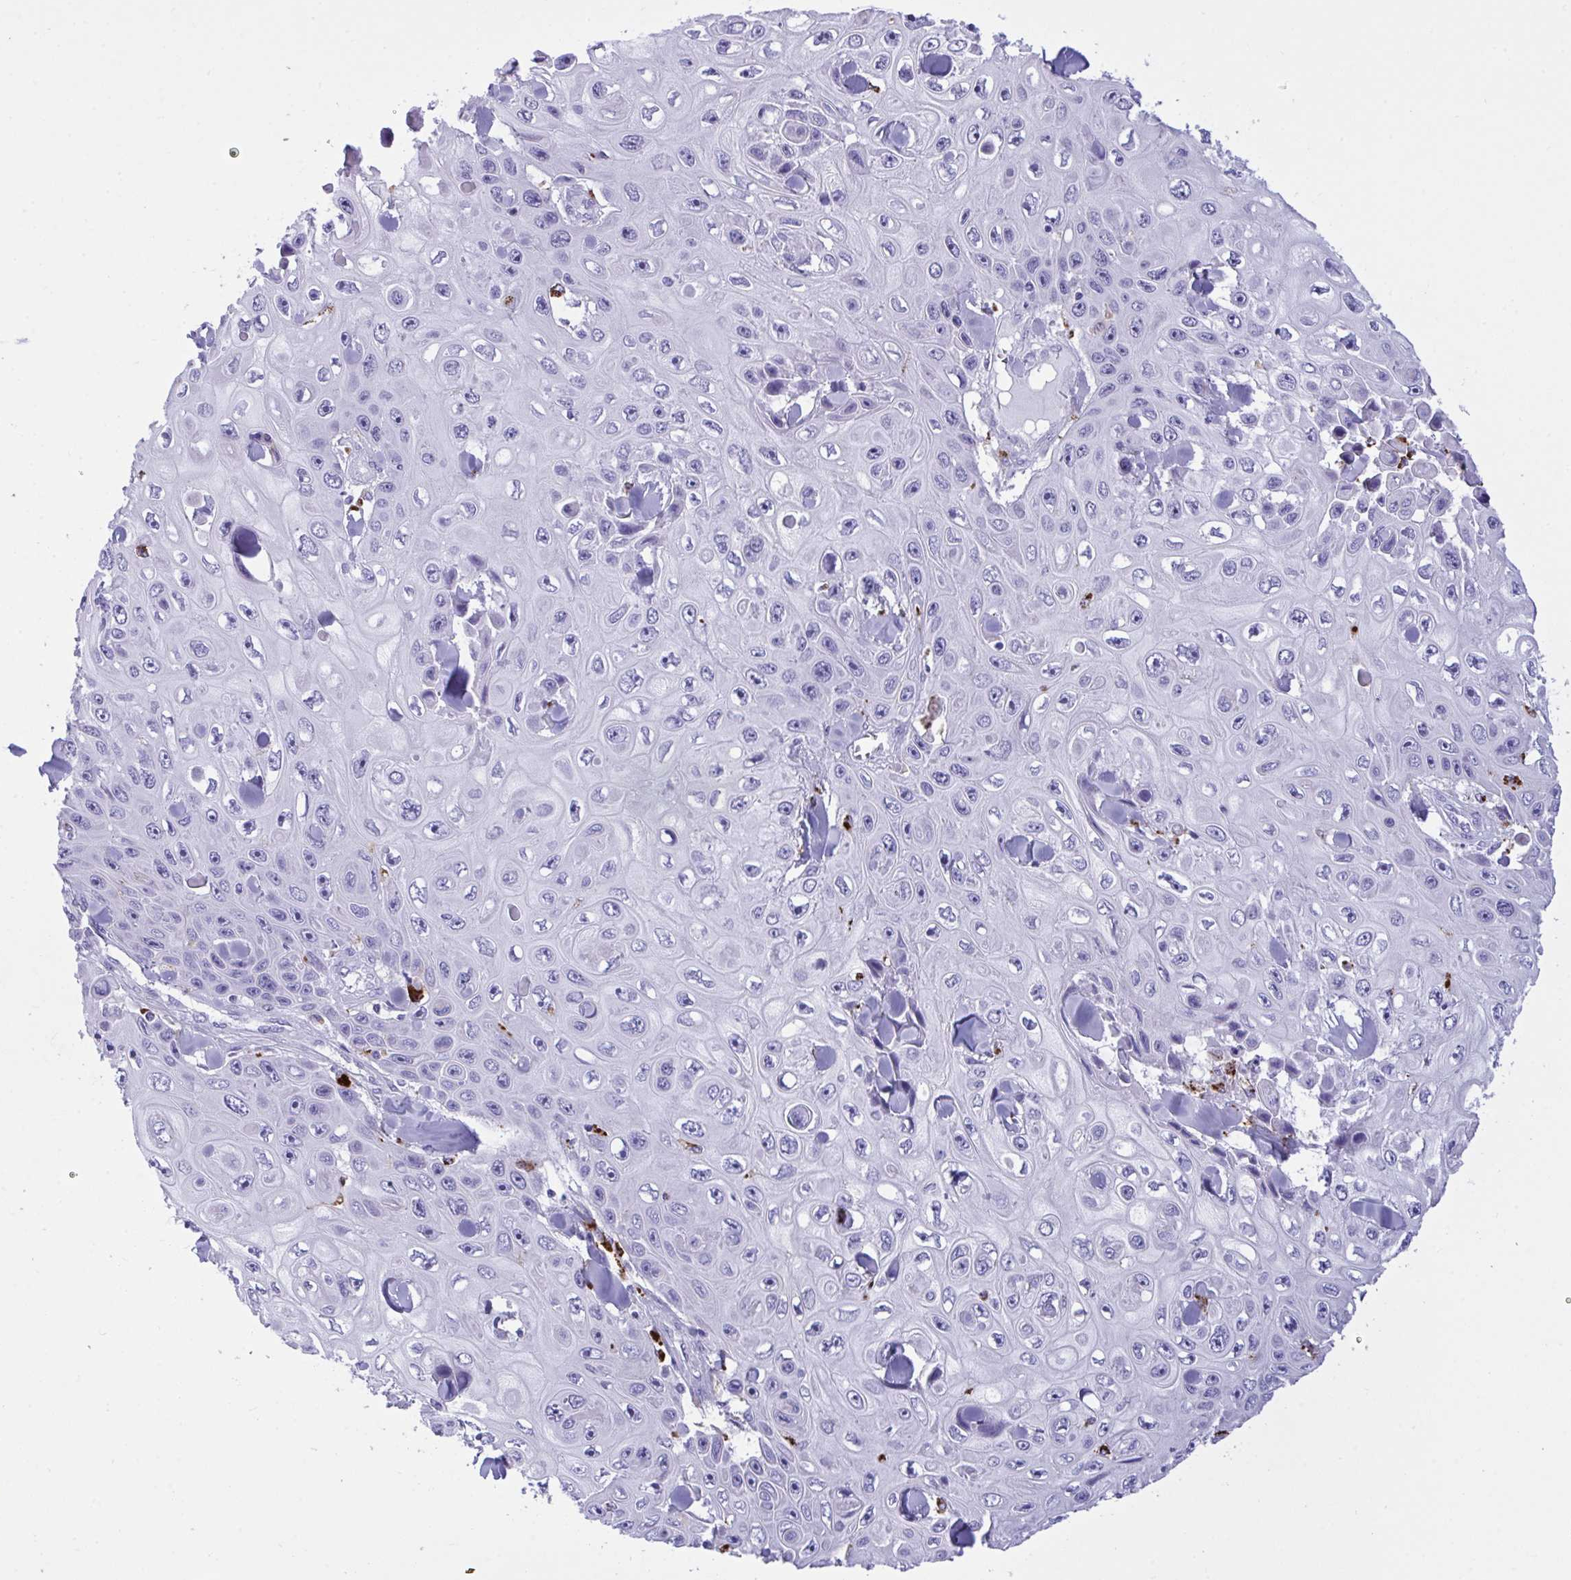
{"staining": {"intensity": "negative", "quantity": "none", "location": "none"}, "tissue": "skin cancer", "cell_type": "Tumor cells", "image_type": "cancer", "snomed": [{"axis": "morphology", "description": "Squamous cell carcinoma, NOS"}, {"axis": "topography", "description": "Skin"}], "caption": "IHC histopathology image of neoplastic tissue: human skin cancer (squamous cell carcinoma) stained with DAB (3,3'-diaminobenzidine) displays no significant protein expression in tumor cells.", "gene": "CPVL", "patient": {"sex": "male", "age": 82}}